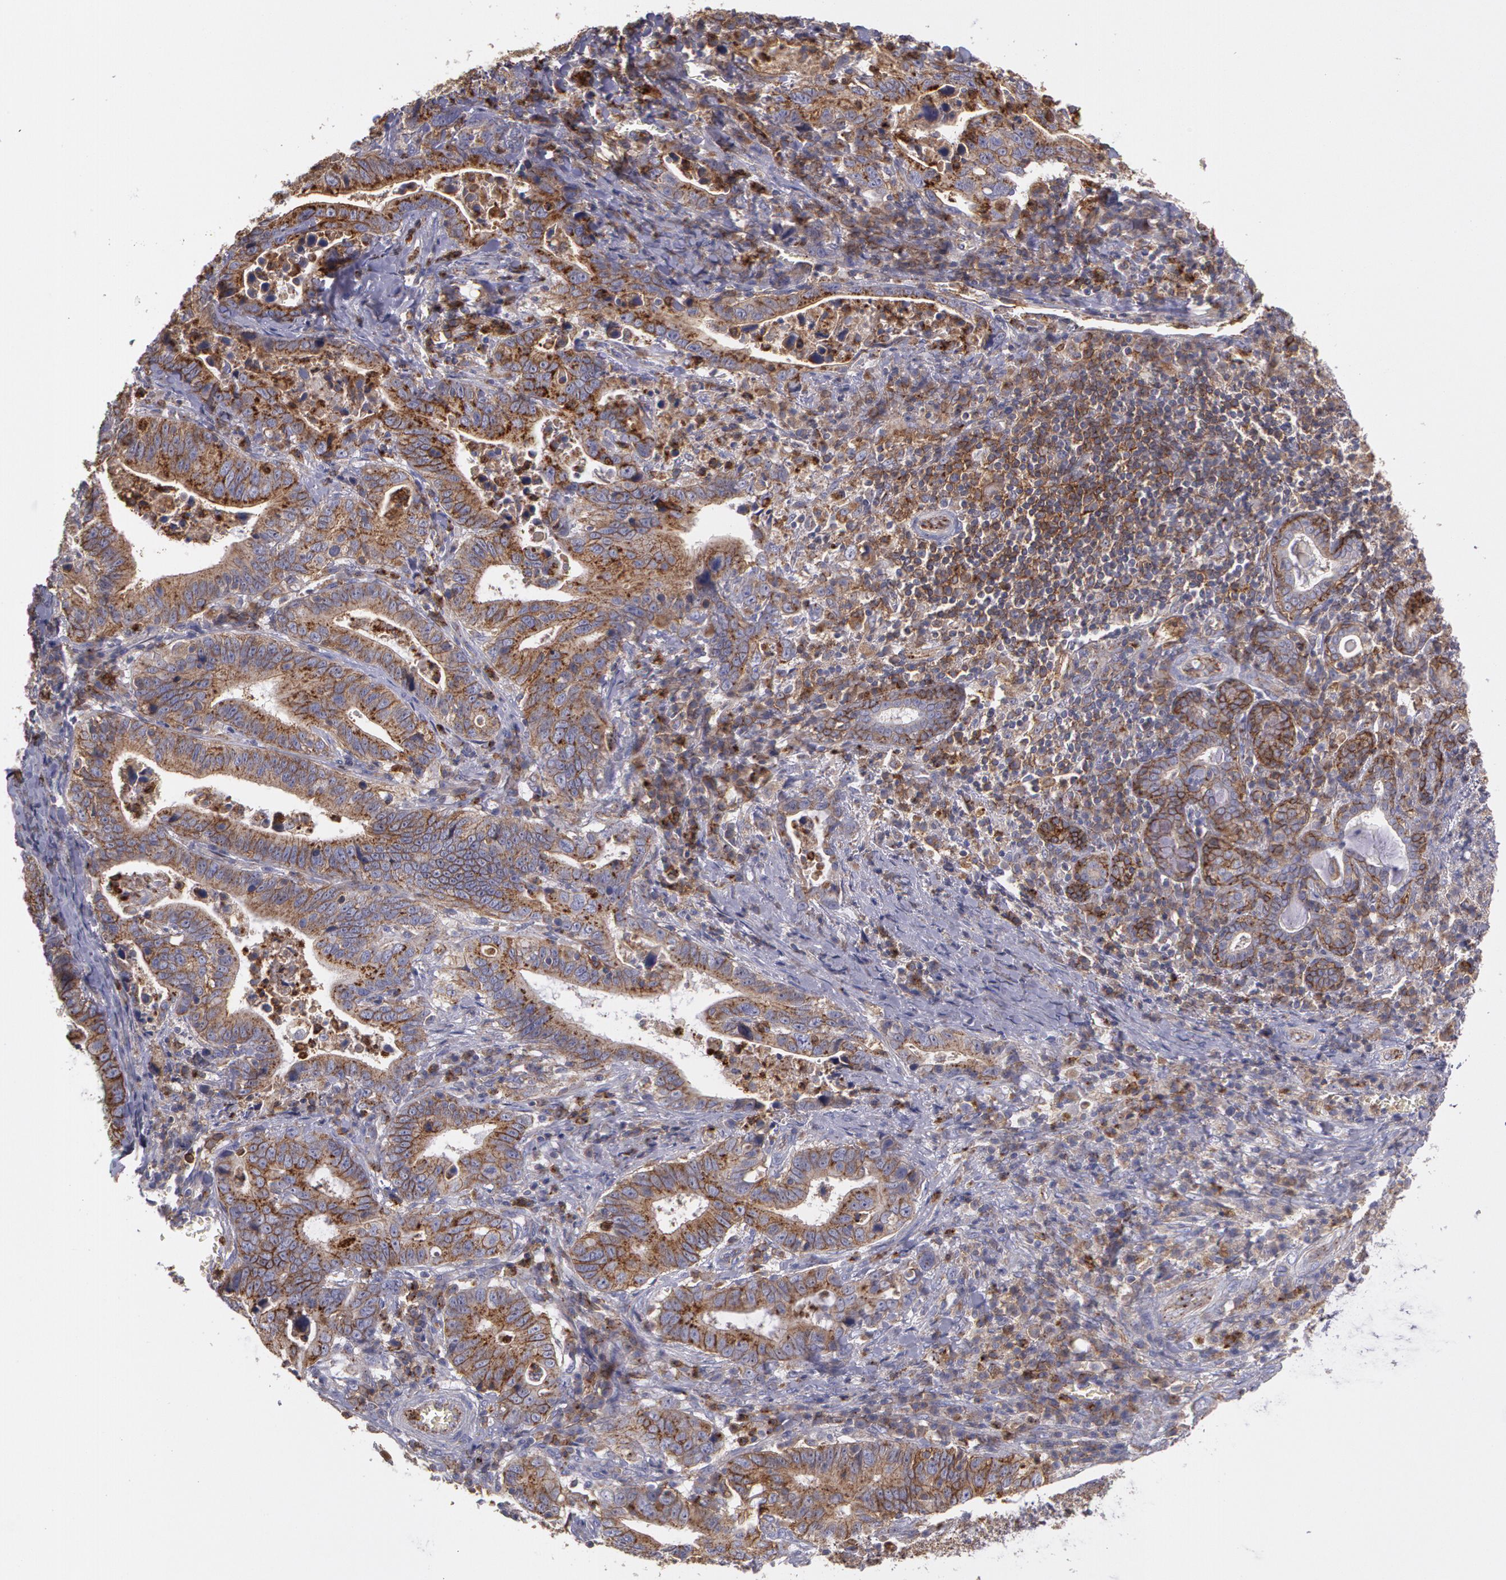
{"staining": {"intensity": "moderate", "quantity": ">75%", "location": "cytoplasmic/membranous"}, "tissue": "stomach cancer", "cell_type": "Tumor cells", "image_type": "cancer", "snomed": [{"axis": "morphology", "description": "Adenocarcinoma, NOS"}, {"axis": "topography", "description": "Stomach, upper"}], "caption": "Immunohistochemical staining of human adenocarcinoma (stomach) displays moderate cytoplasmic/membranous protein staining in about >75% of tumor cells. (Brightfield microscopy of DAB IHC at high magnification).", "gene": "FLOT2", "patient": {"sex": "male", "age": 63}}